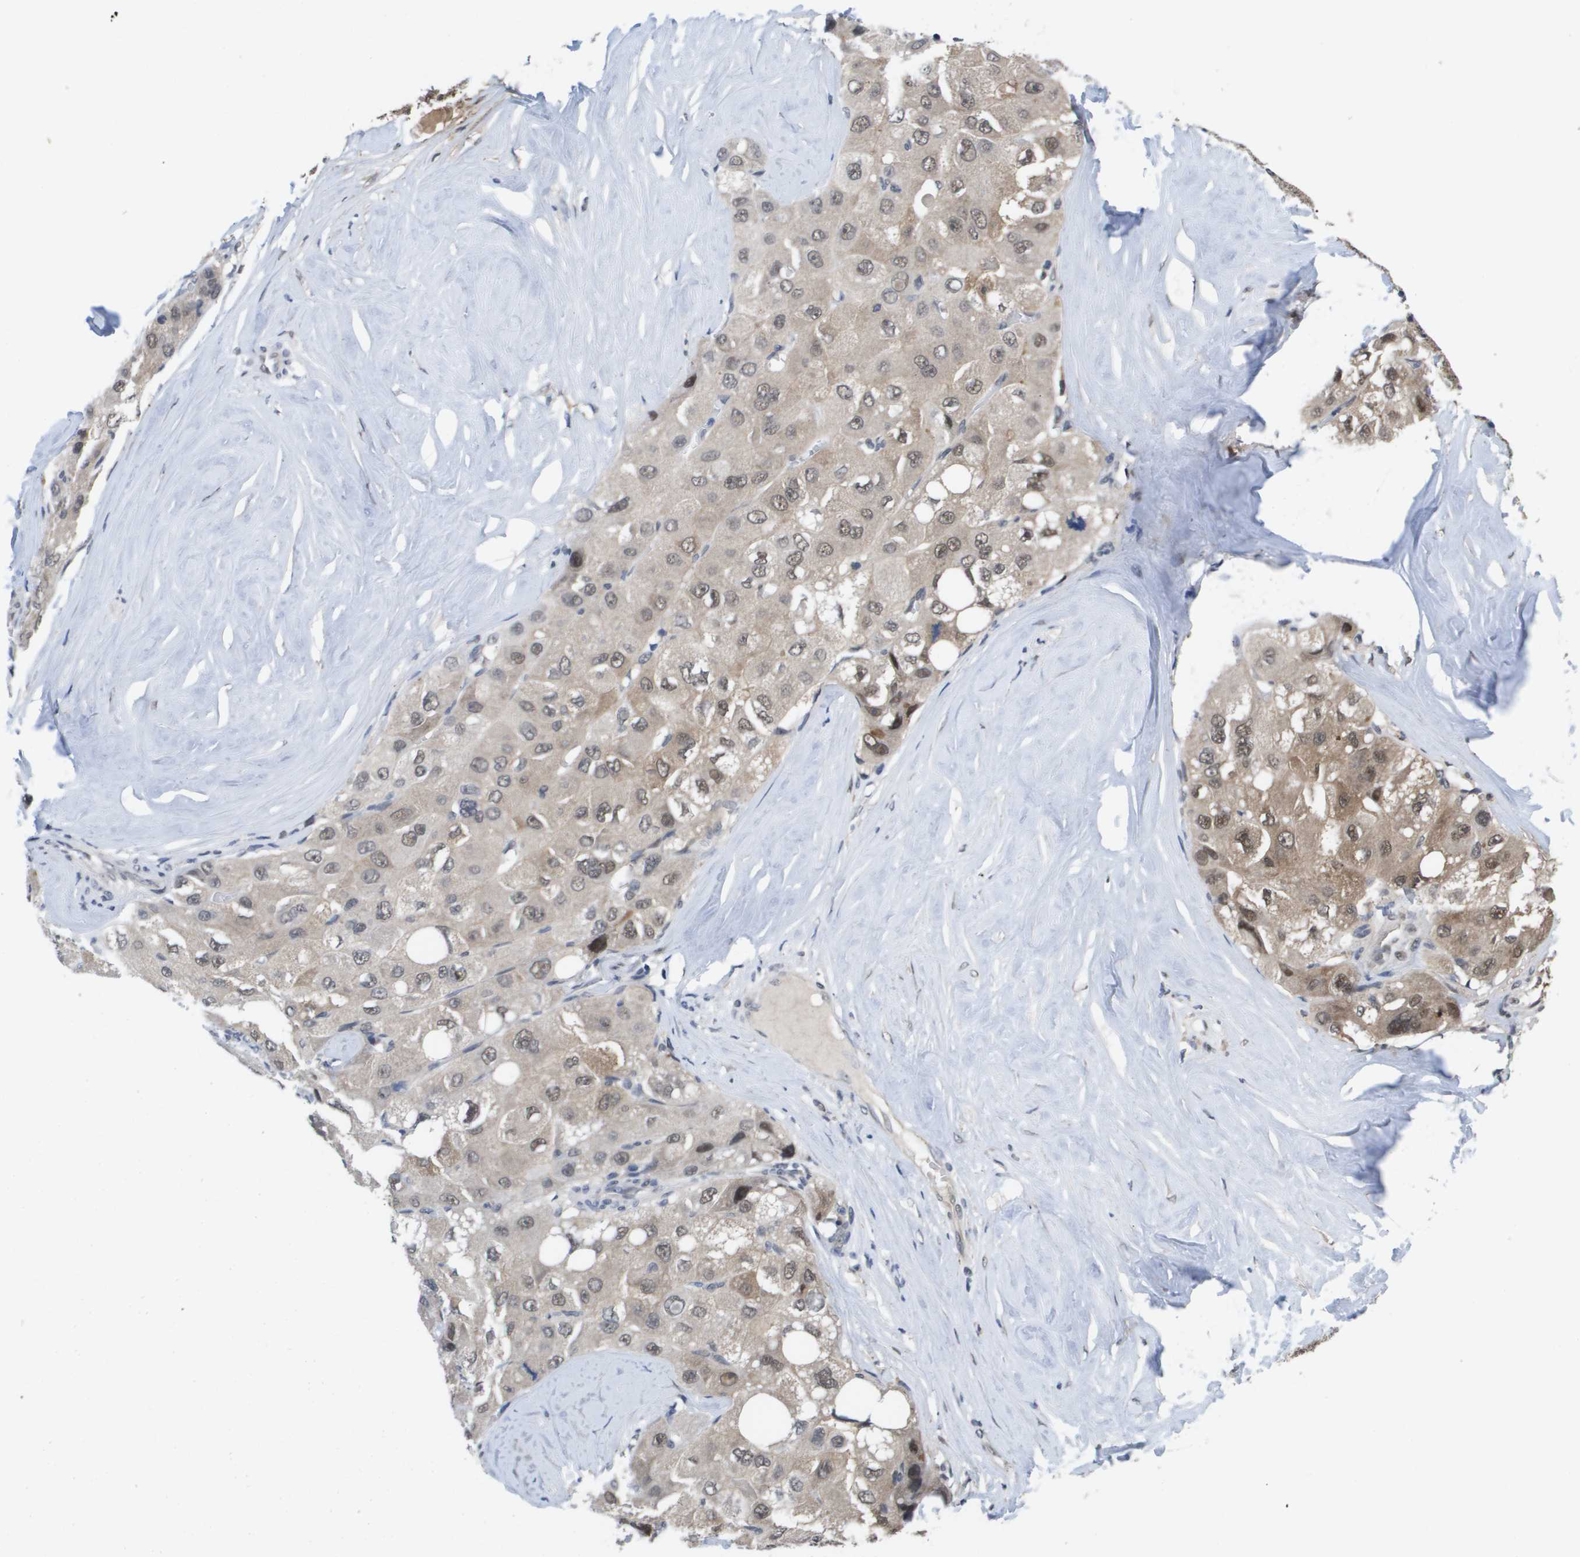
{"staining": {"intensity": "moderate", "quantity": "25%-75%", "location": "cytoplasmic/membranous,nuclear"}, "tissue": "liver cancer", "cell_type": "Tumor cells", "image_type": "cancer", "snomed": [{"axis": "morphology", "description": "Carcinoma, Hepatocellular, NOS"}, {"axis": "topography", "description": "Liver"}], "caption": "Tumor cells display medium levels of moderate cytoplasmic/membranous and nuclear expression in approximately 25%-75% of cells in liver hepatocellular carcinoma.", "gene": "AMBRA1", "patient": {"sex": "male", "age": 80}}